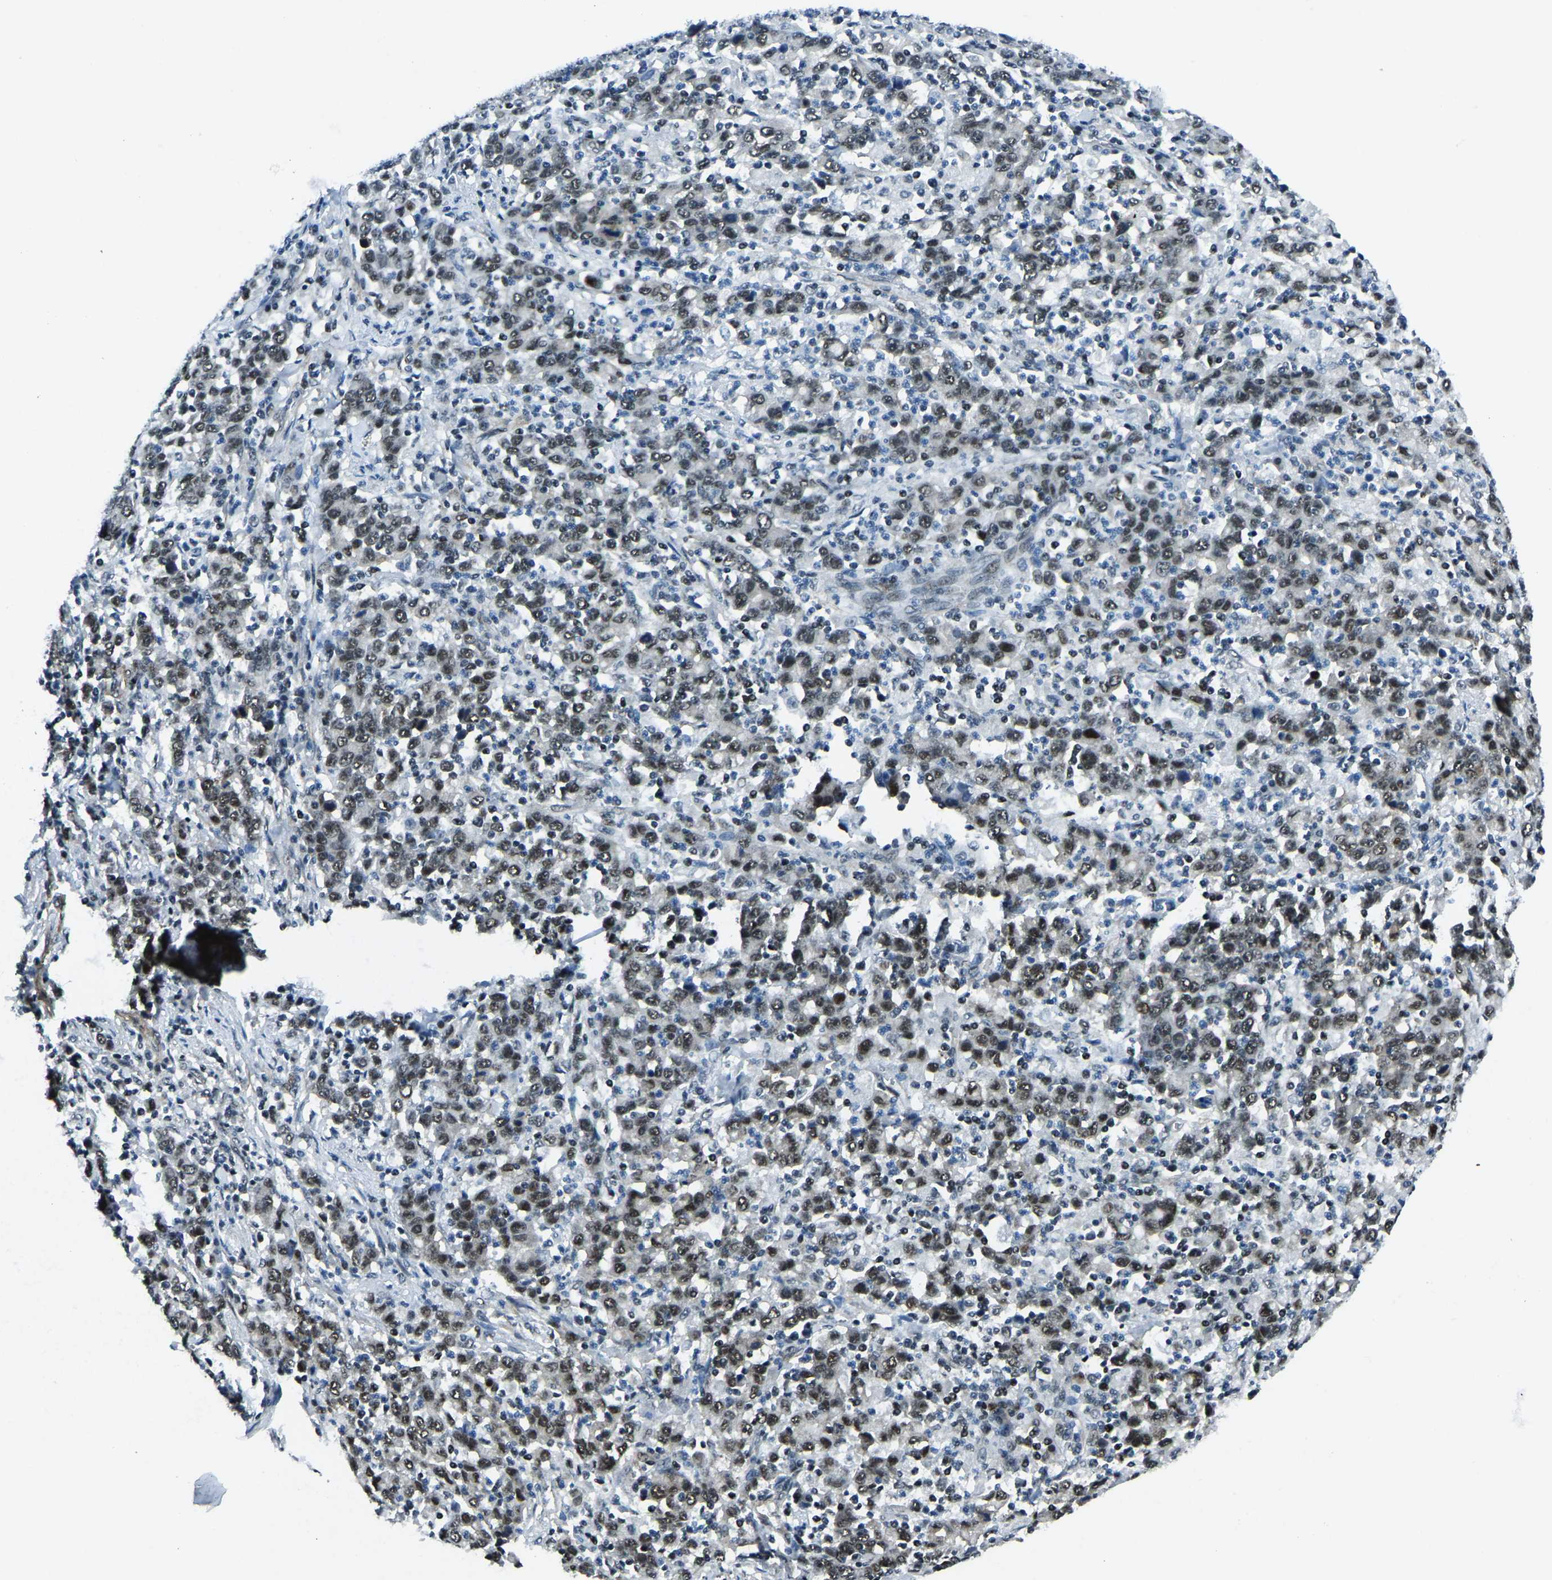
{"staining": {"intensity": "moderate", "quantity": ">75%", "location": "nuclear"}, "tissue": "stomach cancer", "cell_type": "Tumor cells", "image_type": "cancer", "snomed": [{"axis": "morphology", "description": "Adenocarcinoma, NOS"}, {"axis": "topography", "description": "Stomach, upper"}], "caption": "The histopathology image shows staining of stomach adenocarcinoma, revealing moderate nuclear protein positivity (brown color) within tumor cells.", "gene": "PRCC", "patient": {"sex": "male", "age": 69}}